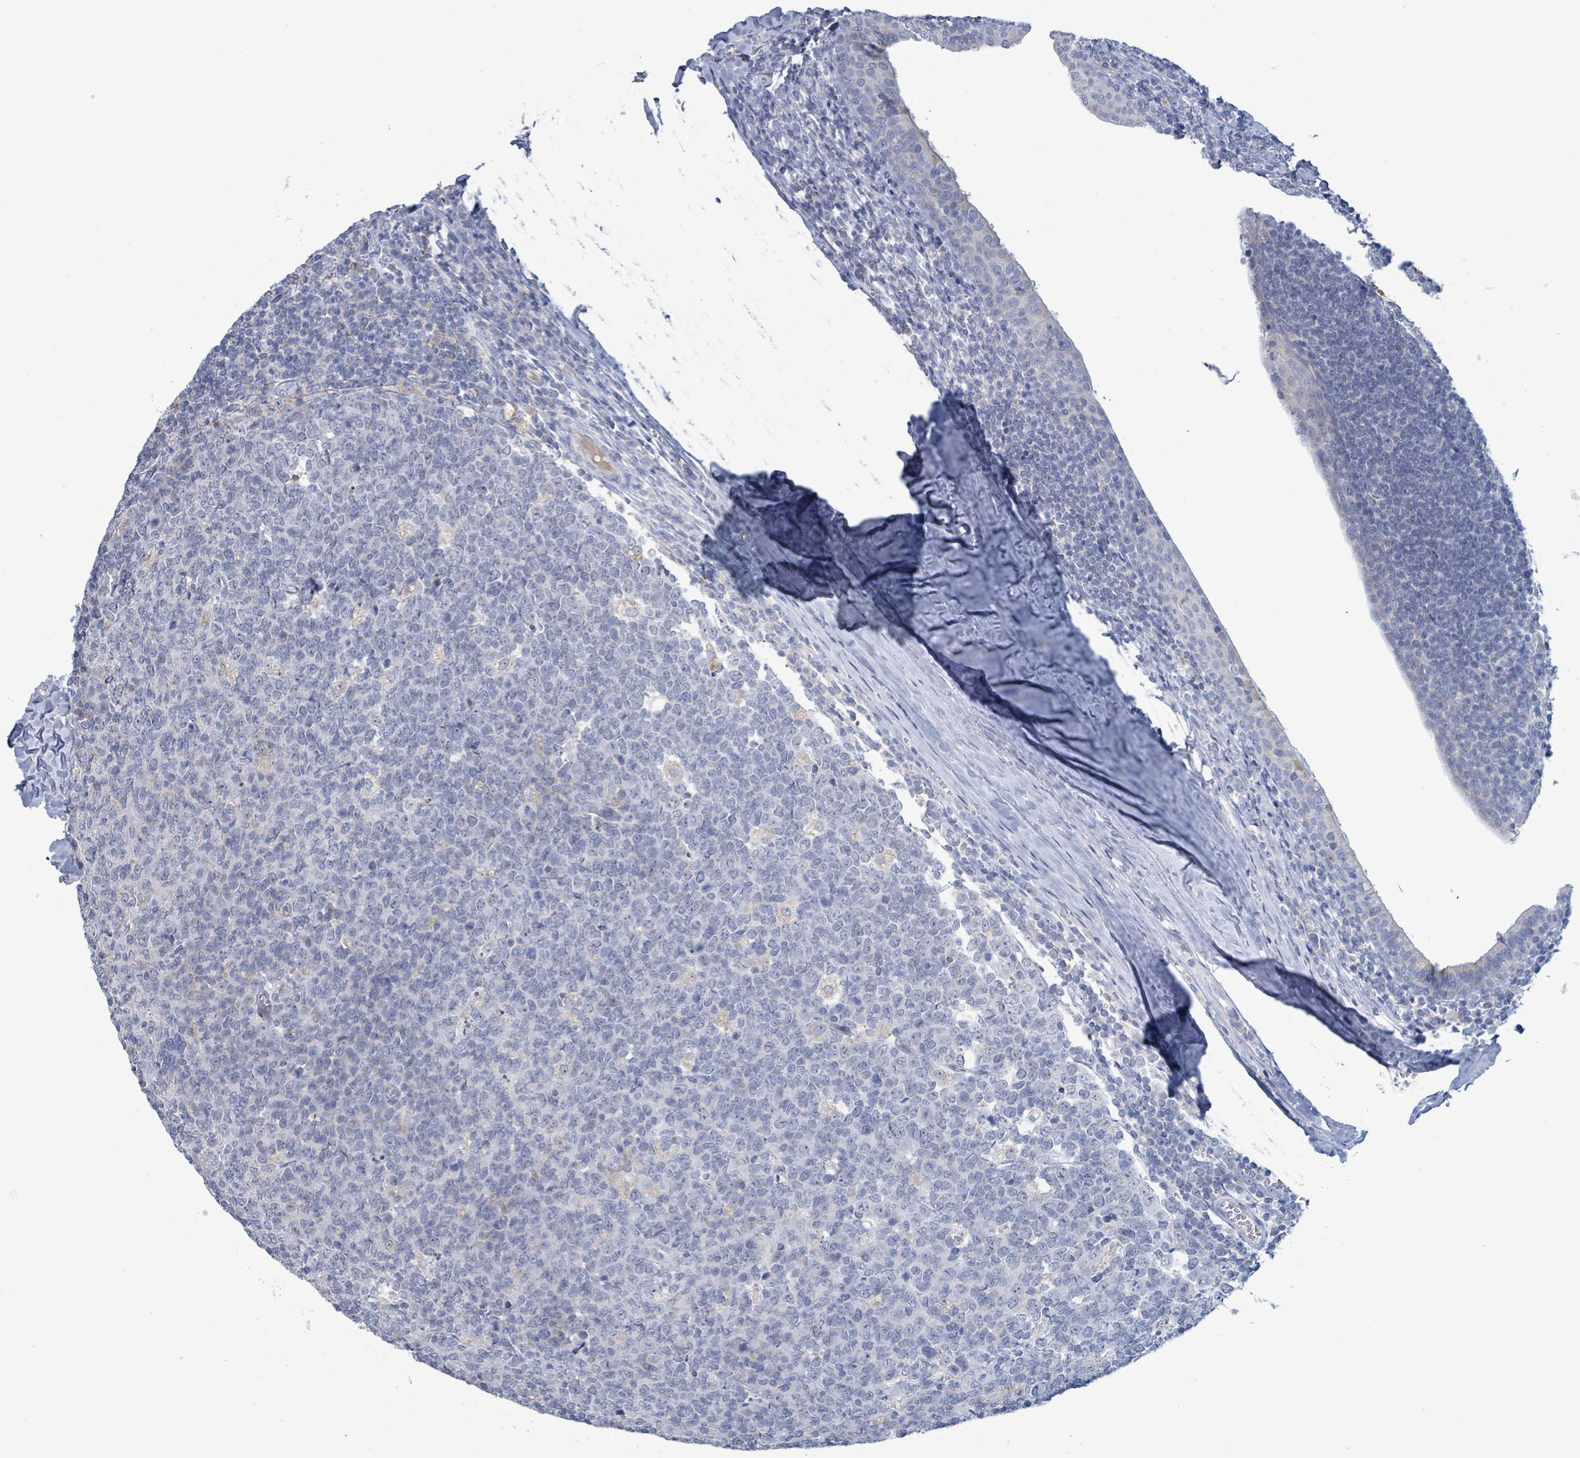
{"staining": {"intensity": "negative", "quantity": "none", "location": "none"}, "tissue": "tonsil", "cell_type": "Germinal center cells", "image_type": "normal", "snomed": [{"axis": "morphology", "description": "Normal tissue, NOS"}, {"axis": "topography", "description": "Tonsil"}], "caption": "Immunohistochemical staining of unremarkable human tonsil demonstrates no significant positivity in germinal center cells.", "gene": "AKR1C4", "patient": {"sex": "male", "age": 27}}